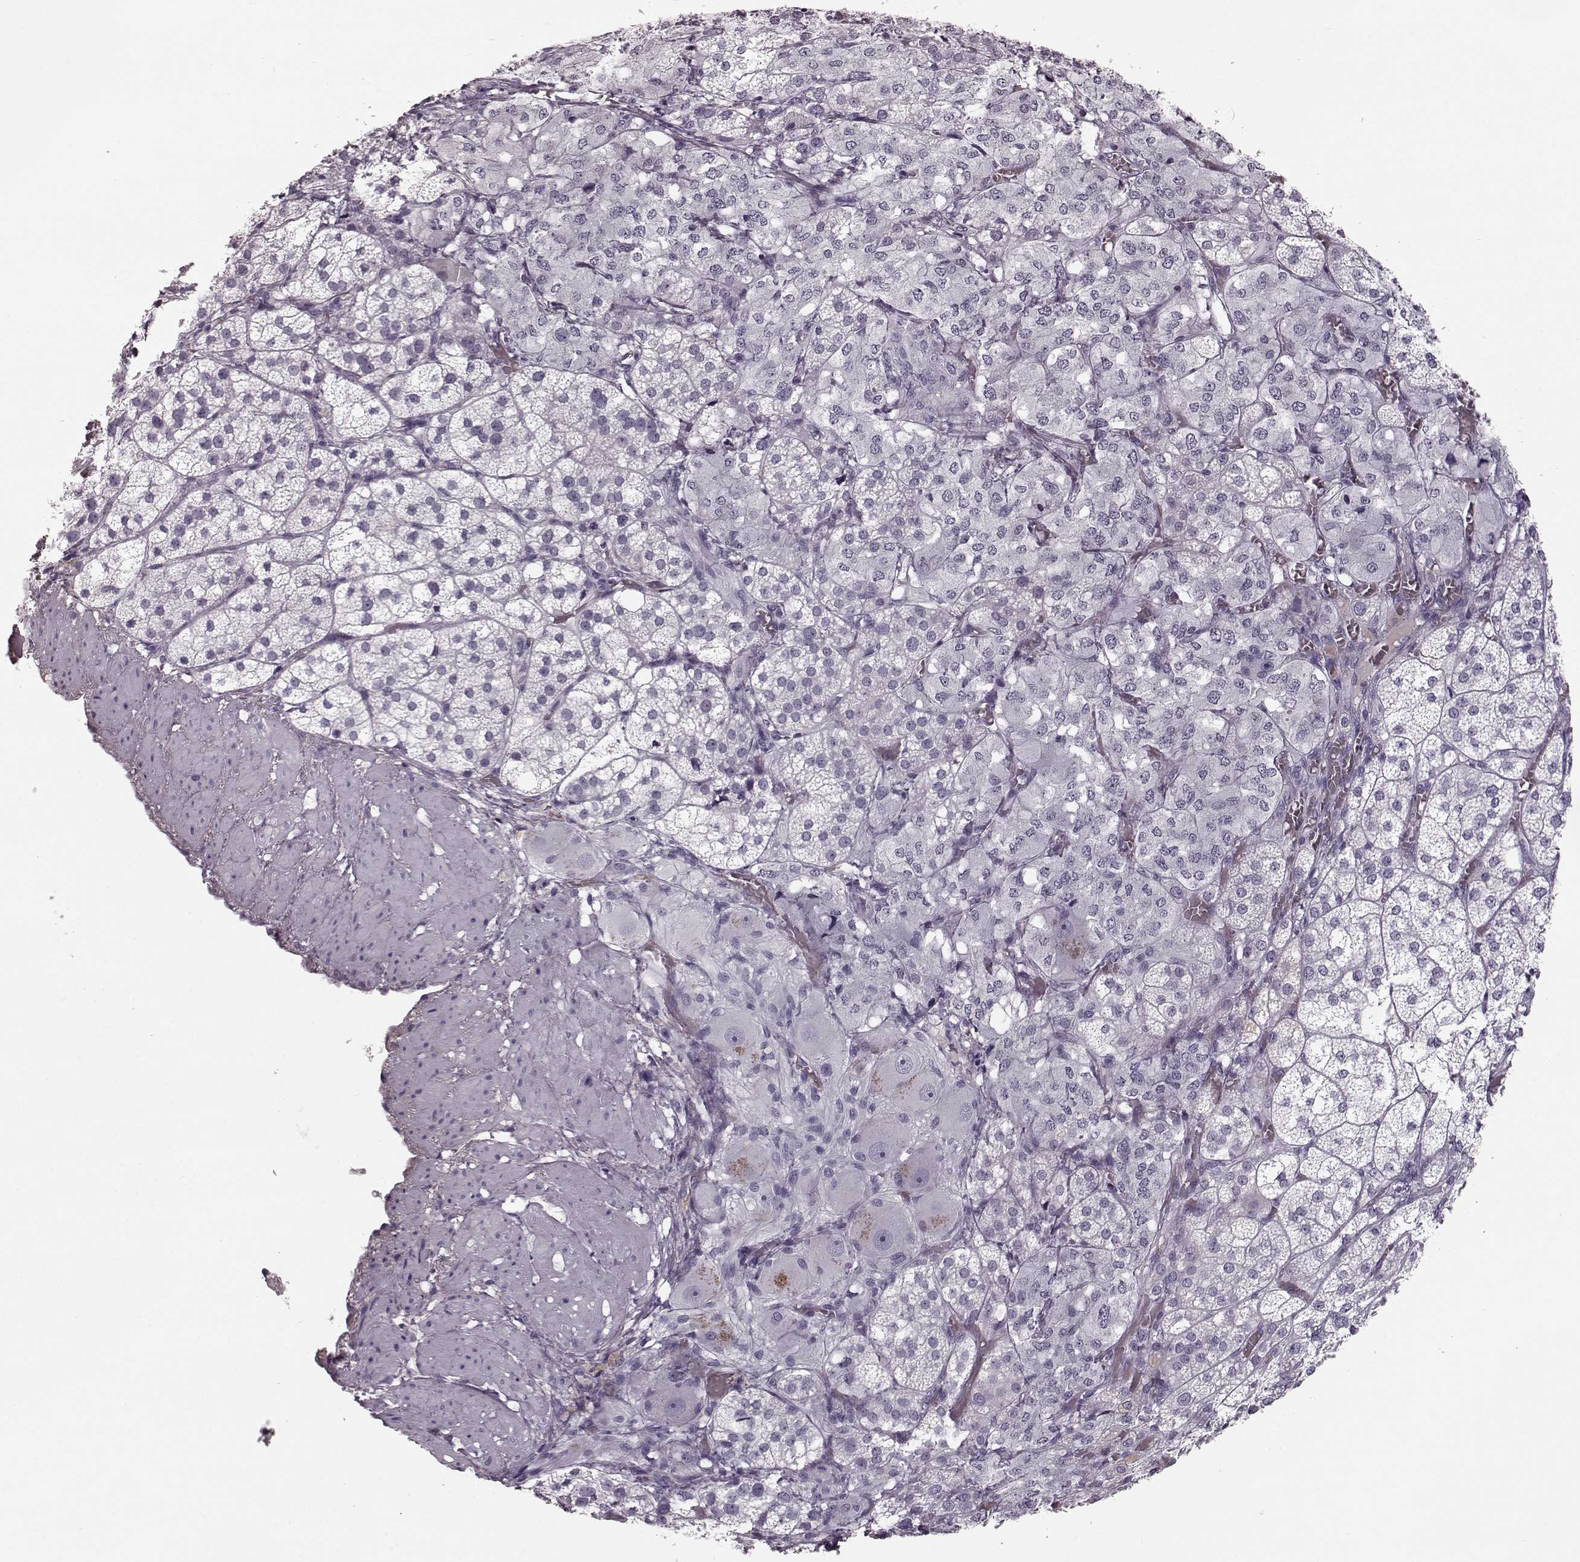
{"staining": {"intensity": "negative", "quantity": "none", "location": "none"}, "tissue": "adrenal gland", "cell_type": "Glandular cells", "image_type": "normal", "snomed": [{"axis": "morphology", "description": "Normal tissue, NOS"}, {"axis": "topography", "description": "Adrenal gland"}], "caption": "The IHC photomicrograph has no significant staining in glandular cells of adrenal gland. The staining is performed using DAB brown chromogen with nuclei counter-stained in using hematoxylin.", "gene": "CCL19", "patient": {"sex": "female", "age": 60}}